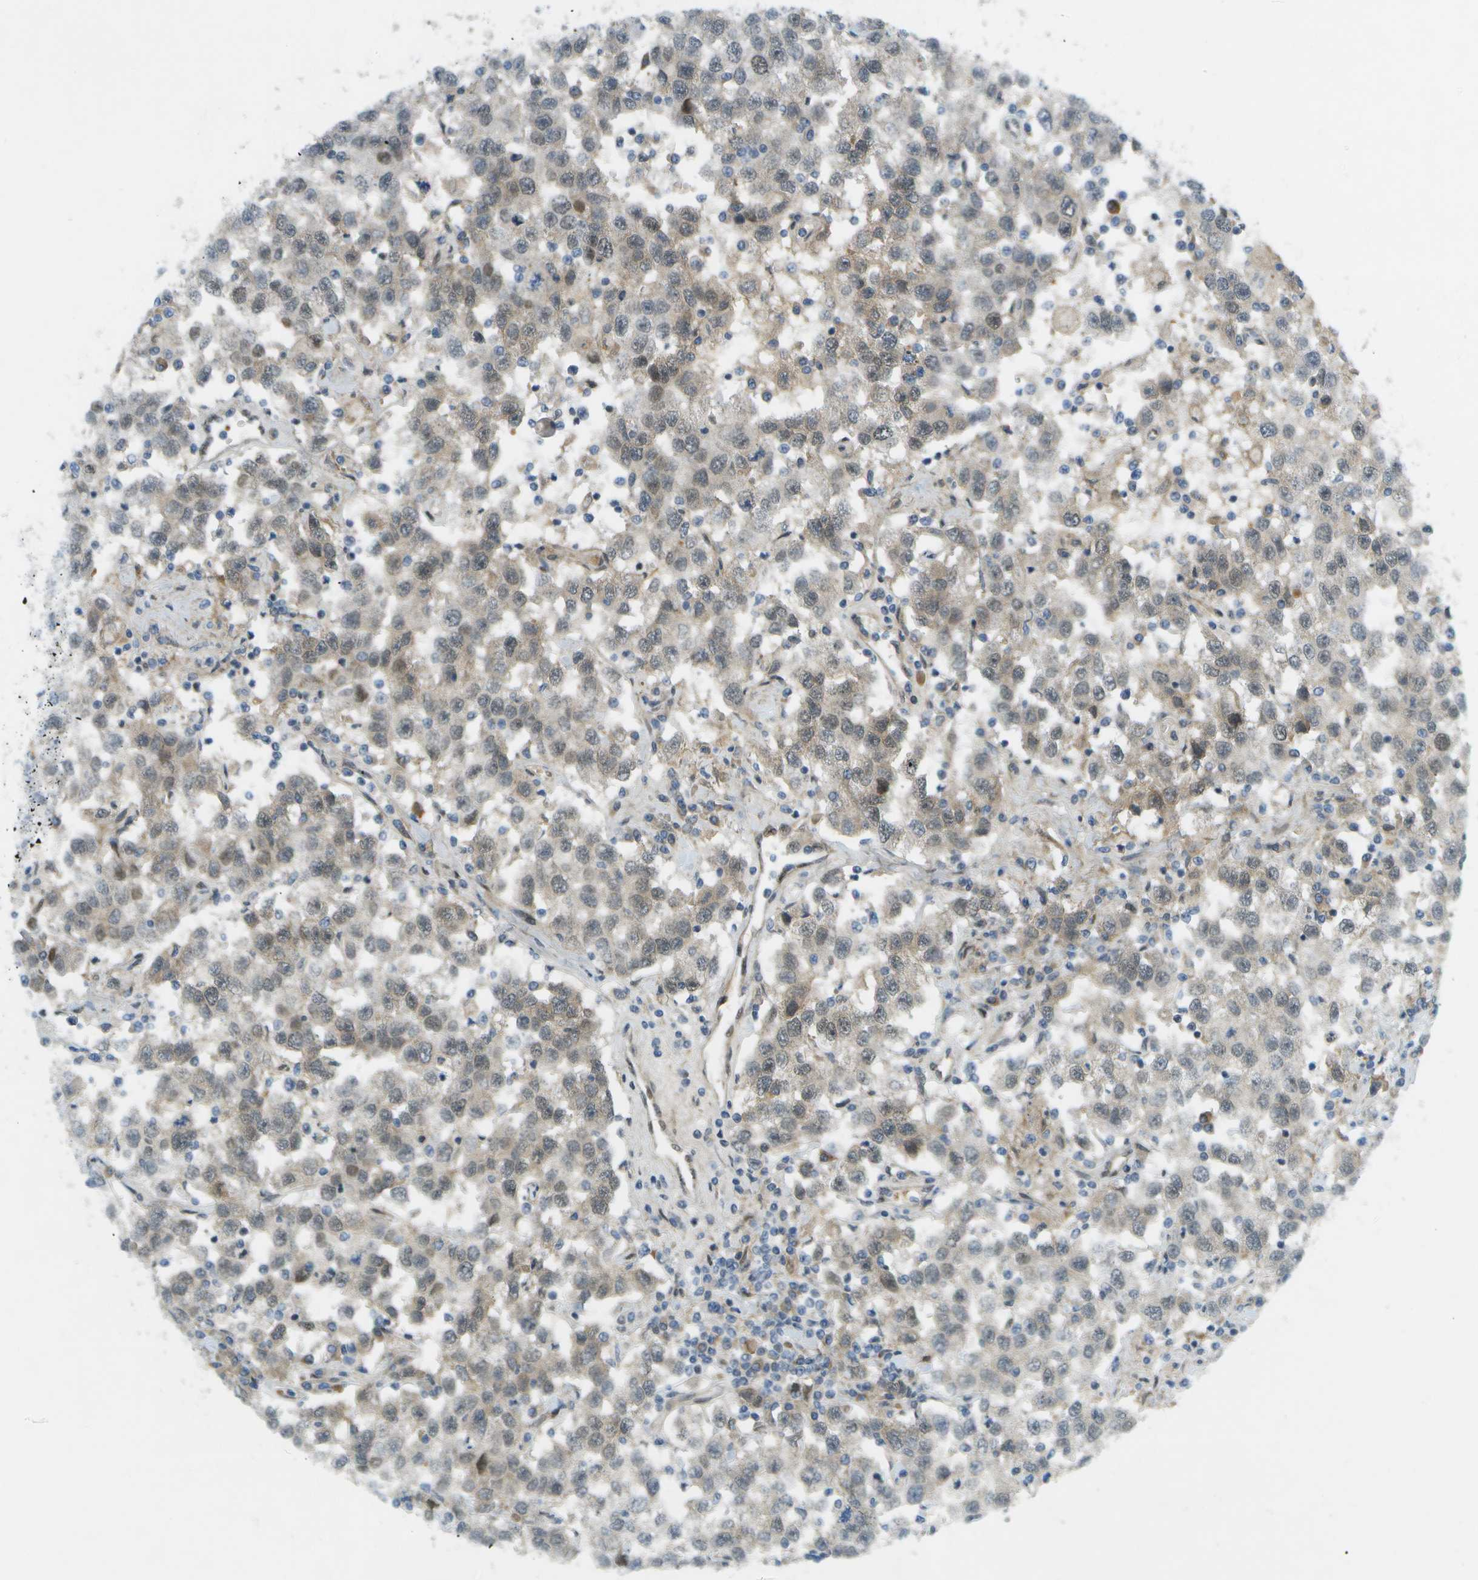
{"staining": {"intensity": "weak", "quantity": "25%-75%", "location": "cytoplasmic/membranous,nuclear"}, "tissue": "testis cancer", "cell_type": "Tumor cells", "image_type": "cancer", "snomed": [{"axis": "morphology", "description": "Seminoma, NOS"}, {"axis": "topography", "description": "Testis"}], "caption": "Testis cancer stained with IHC exhibits weak cytoplasmic/membranous and nuclear expression in about 25%-75% of tumor cells.", "gene": "CACNB4", "patient": {"sex": "male", "age": 41}}